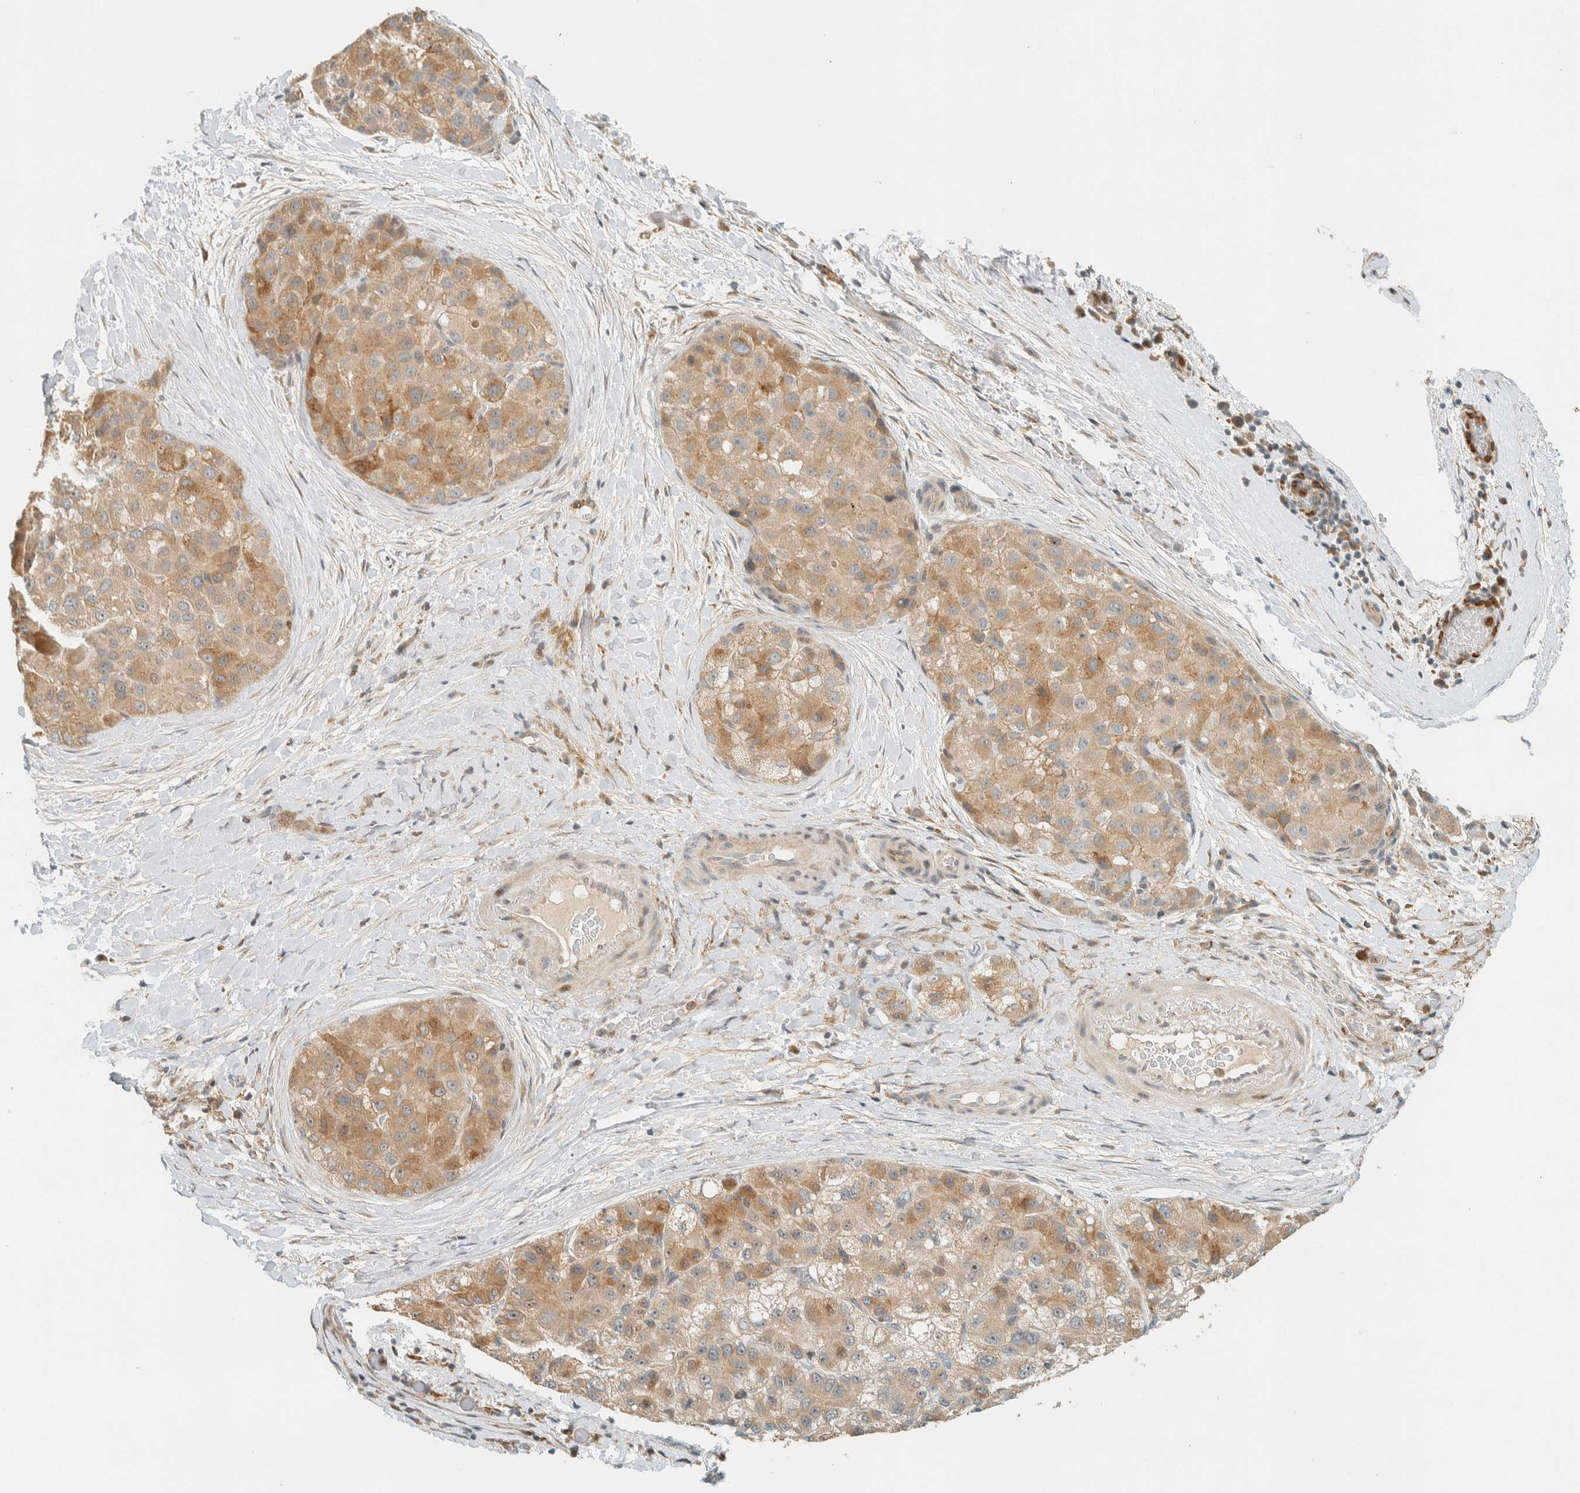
{"staining": {"intensity": "moderate", "quantity": ">75%", "location": "cytoplasmic/membranous"}, "tissue": "liver cancer", "cell_type": "Tumor cells", "image_type": "cancer", "snomed": [{"axis": "morphology", "description": "Carcinoma, Hepatocellular, NOS"}, {"axis": "topography", "description": "Liver"}], "caption": "Hepatocellular carcinoma (liver) stained for a protein reveals moderate cytoplasmic/membranous positivity in tumor cells. The staining is performed using DAB brown chromogen to label protein expression. The nuclei are counter-stained blue using hematoxylin.", "gene": "CCDC171", "patient": {"sex": "male", "age": 80}}